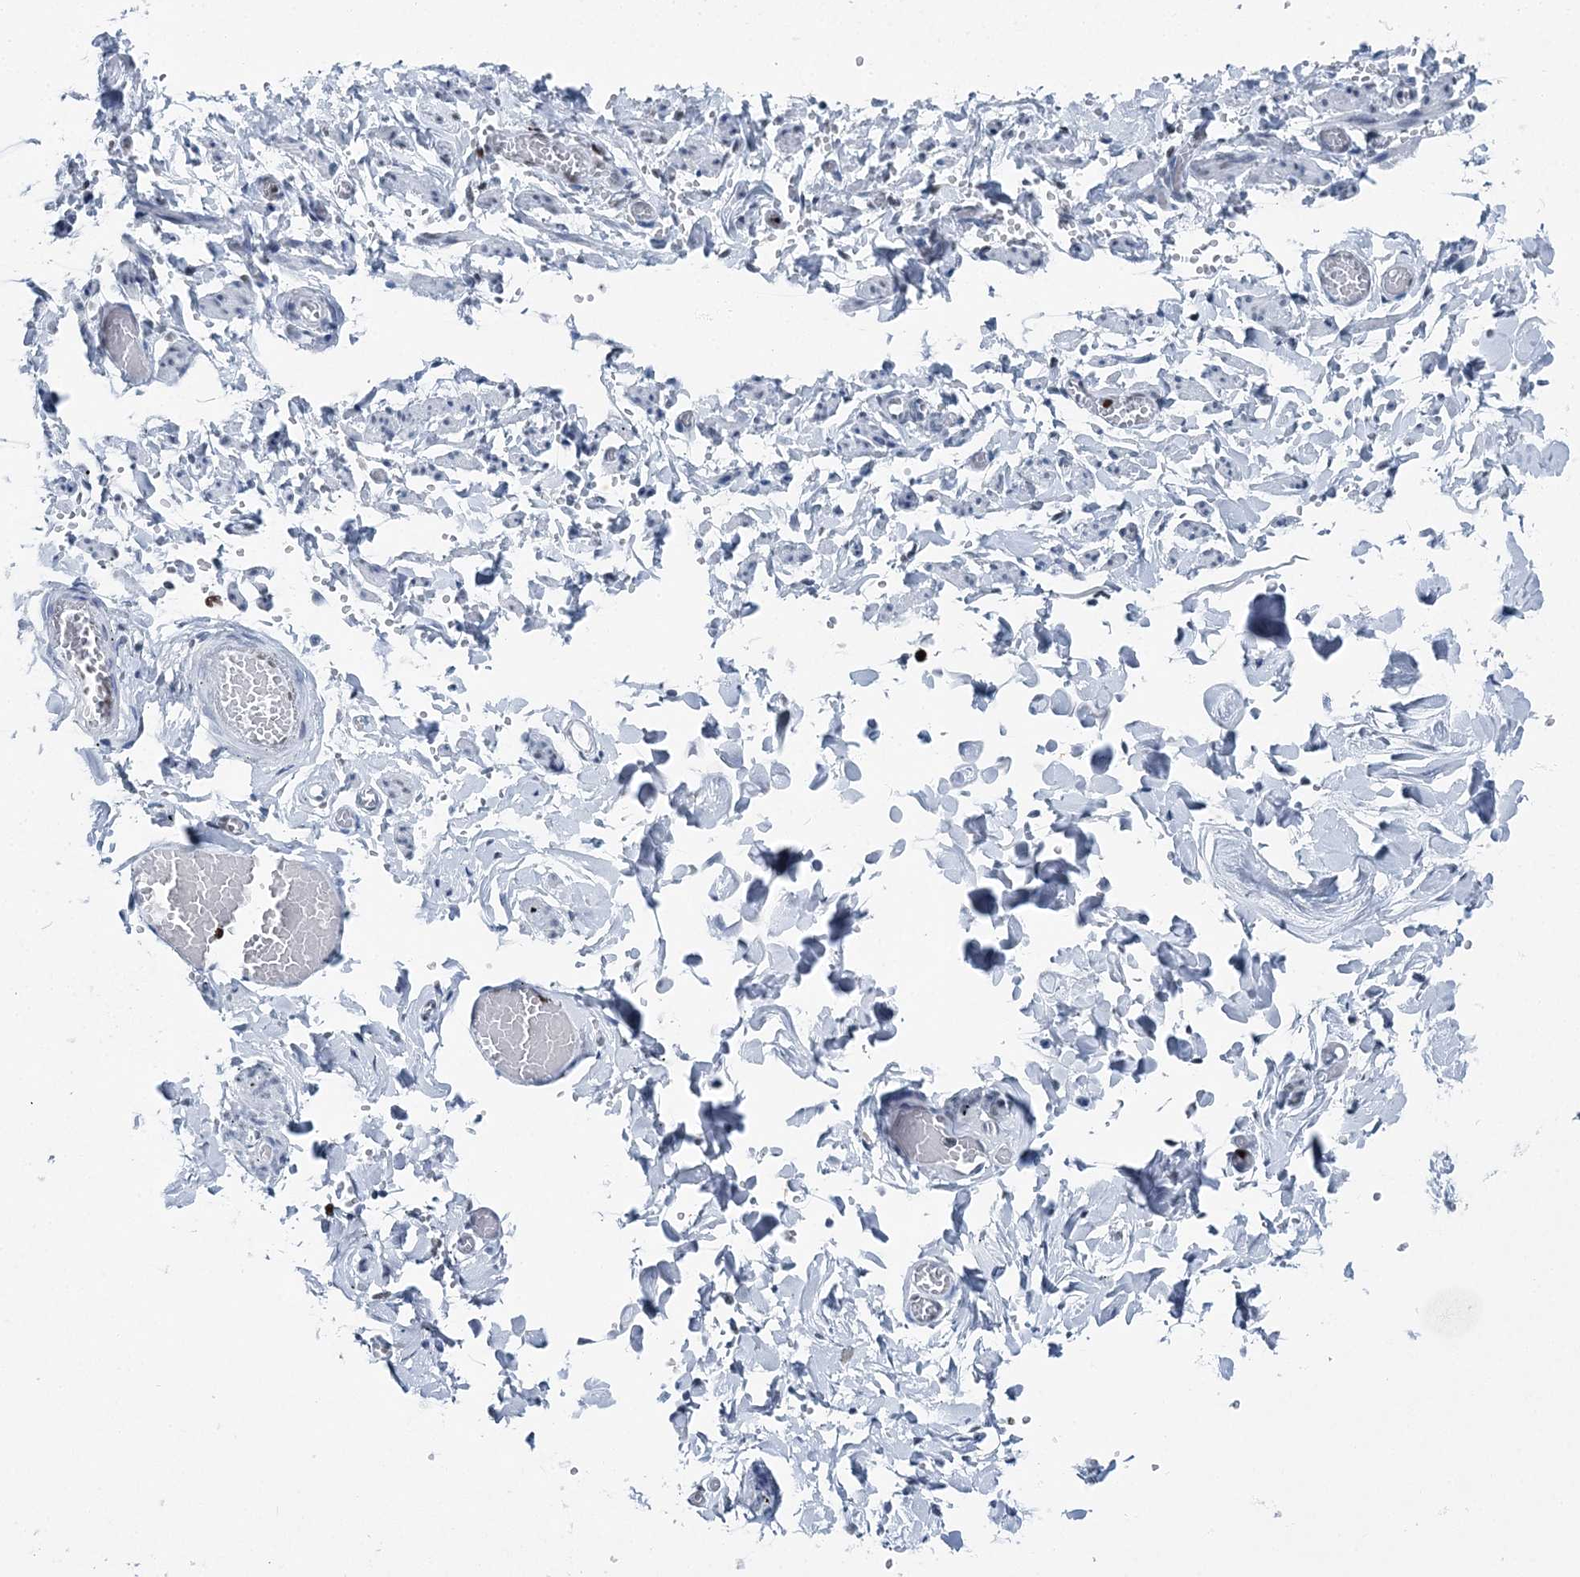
{"staining": {"intensity": "negative", "quantity": "none", "location": "none"}, "tissue": "adipose tissue", "cell_type": "Adipocytes", "image_type": "normal", "snomed": [{"axis": "morphology", "description": "Normal tissue, NOS"}, {"axis": "topography", "description": "Vascular tissue"}, {"axis": "topography", "description": "Fallopian tube"}, {"axis": "topography", "description": "Ovary"}], "caption": "This is an immunohistochemistry (IHC) photomicrograph of normal adipose tissue. There is no staining in adipocytes.", "gene": "HAT1", "patient": {"sex": "female", "age": 67}}